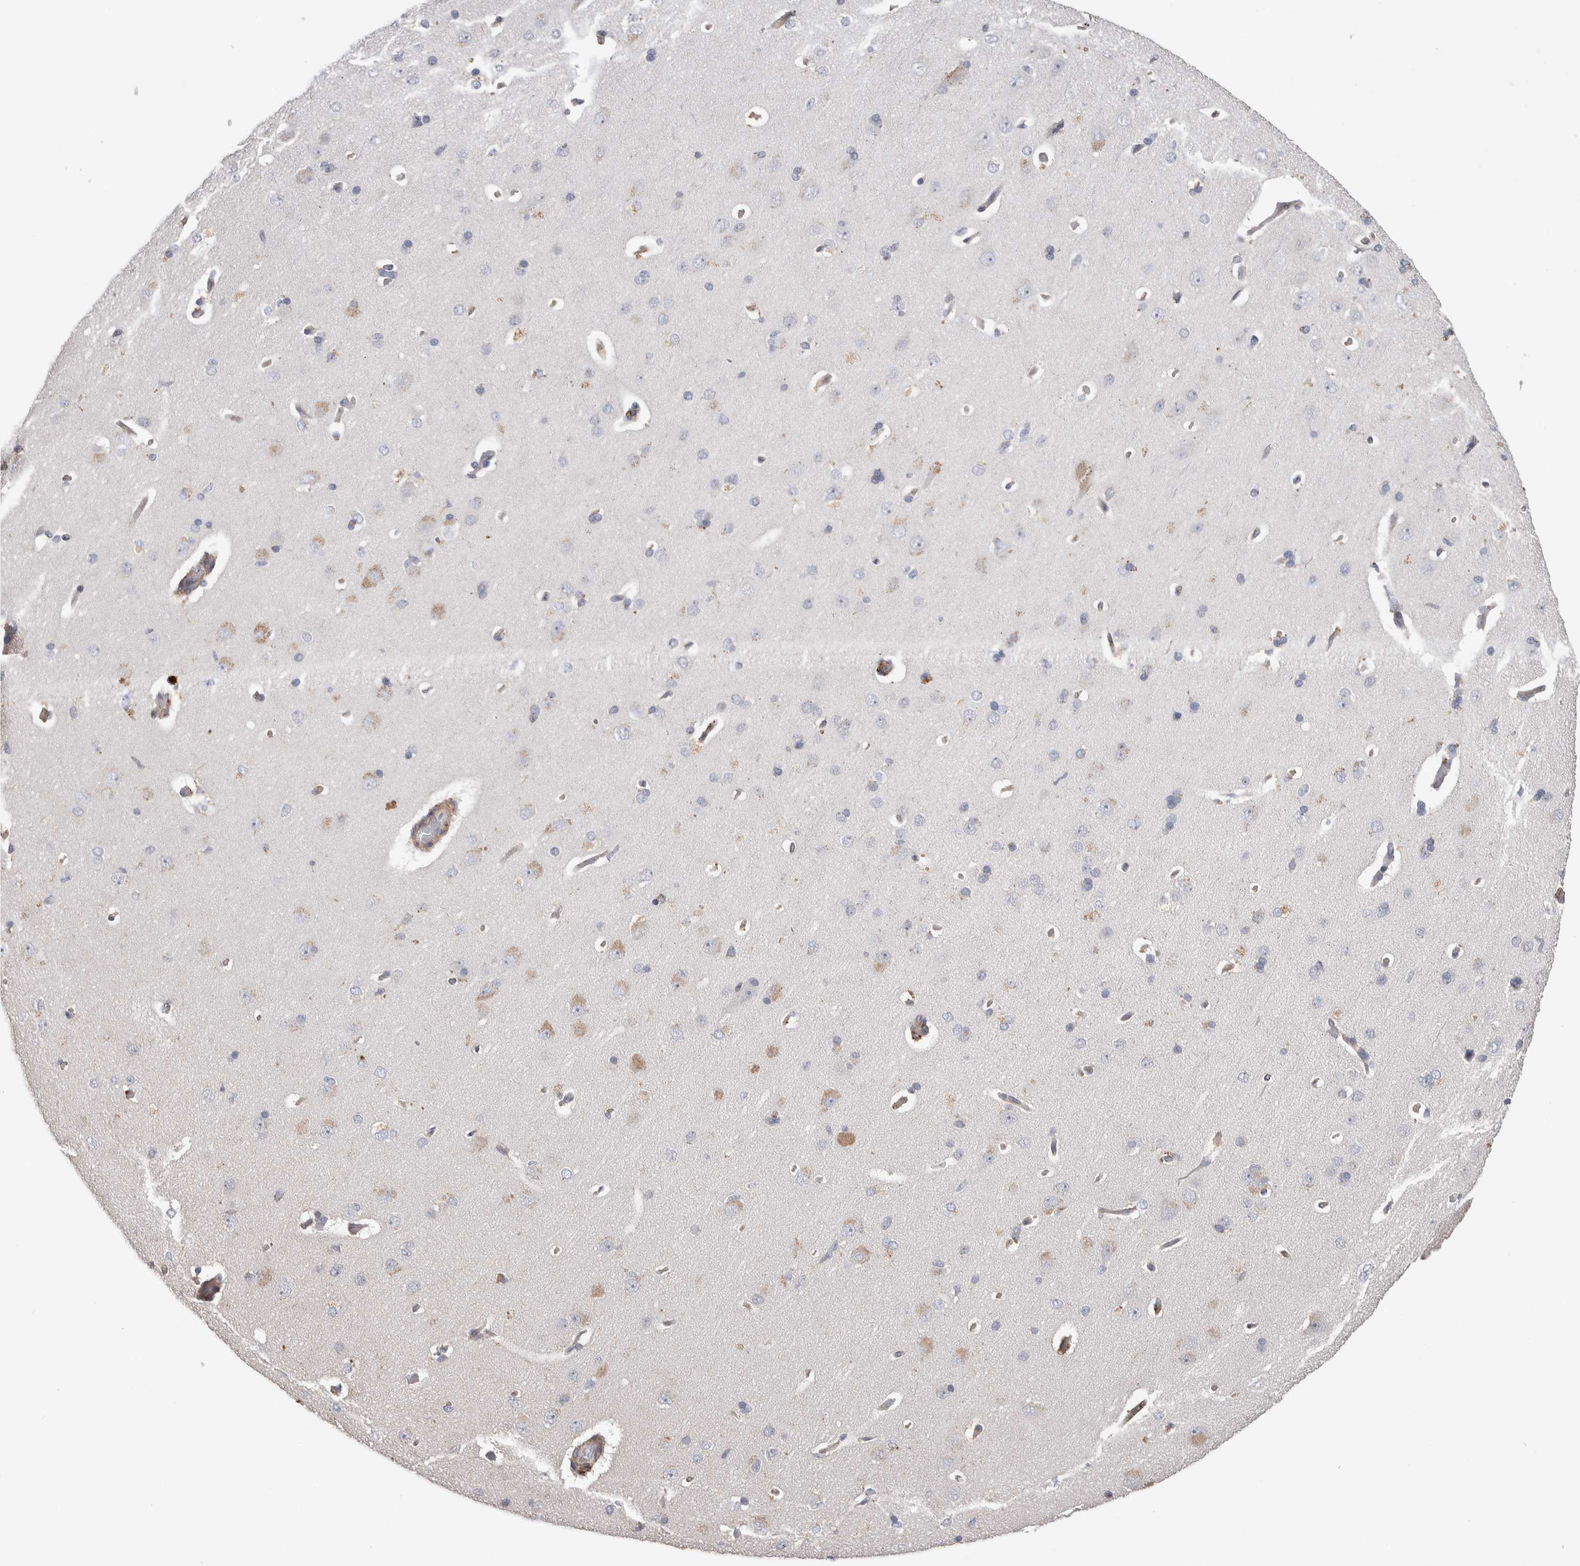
{"staining": {"intensity": "weak", "quantity": "25%-75%", "location": "cytoplasmic/membranous"}, "tissue": "cerebral cortex", "cell_type": "Endothelial cells", "image_type": "normal", "snomed": [{"axis": "morphology", "description": "Normal tissue, NOS"}, {"axis": "topography", "description": "Cerebral cortex"}], "caption": "Immunohistochemistry (IHC) image of normal human cerebral cortex stained for a protein (brown), which shows low levels of weak cytoplasmic/membranous positivity in approximately 25%-75% of endothelial cells.", "gene": "GCNA", "patient": {"sex": "male", "age": 62}}